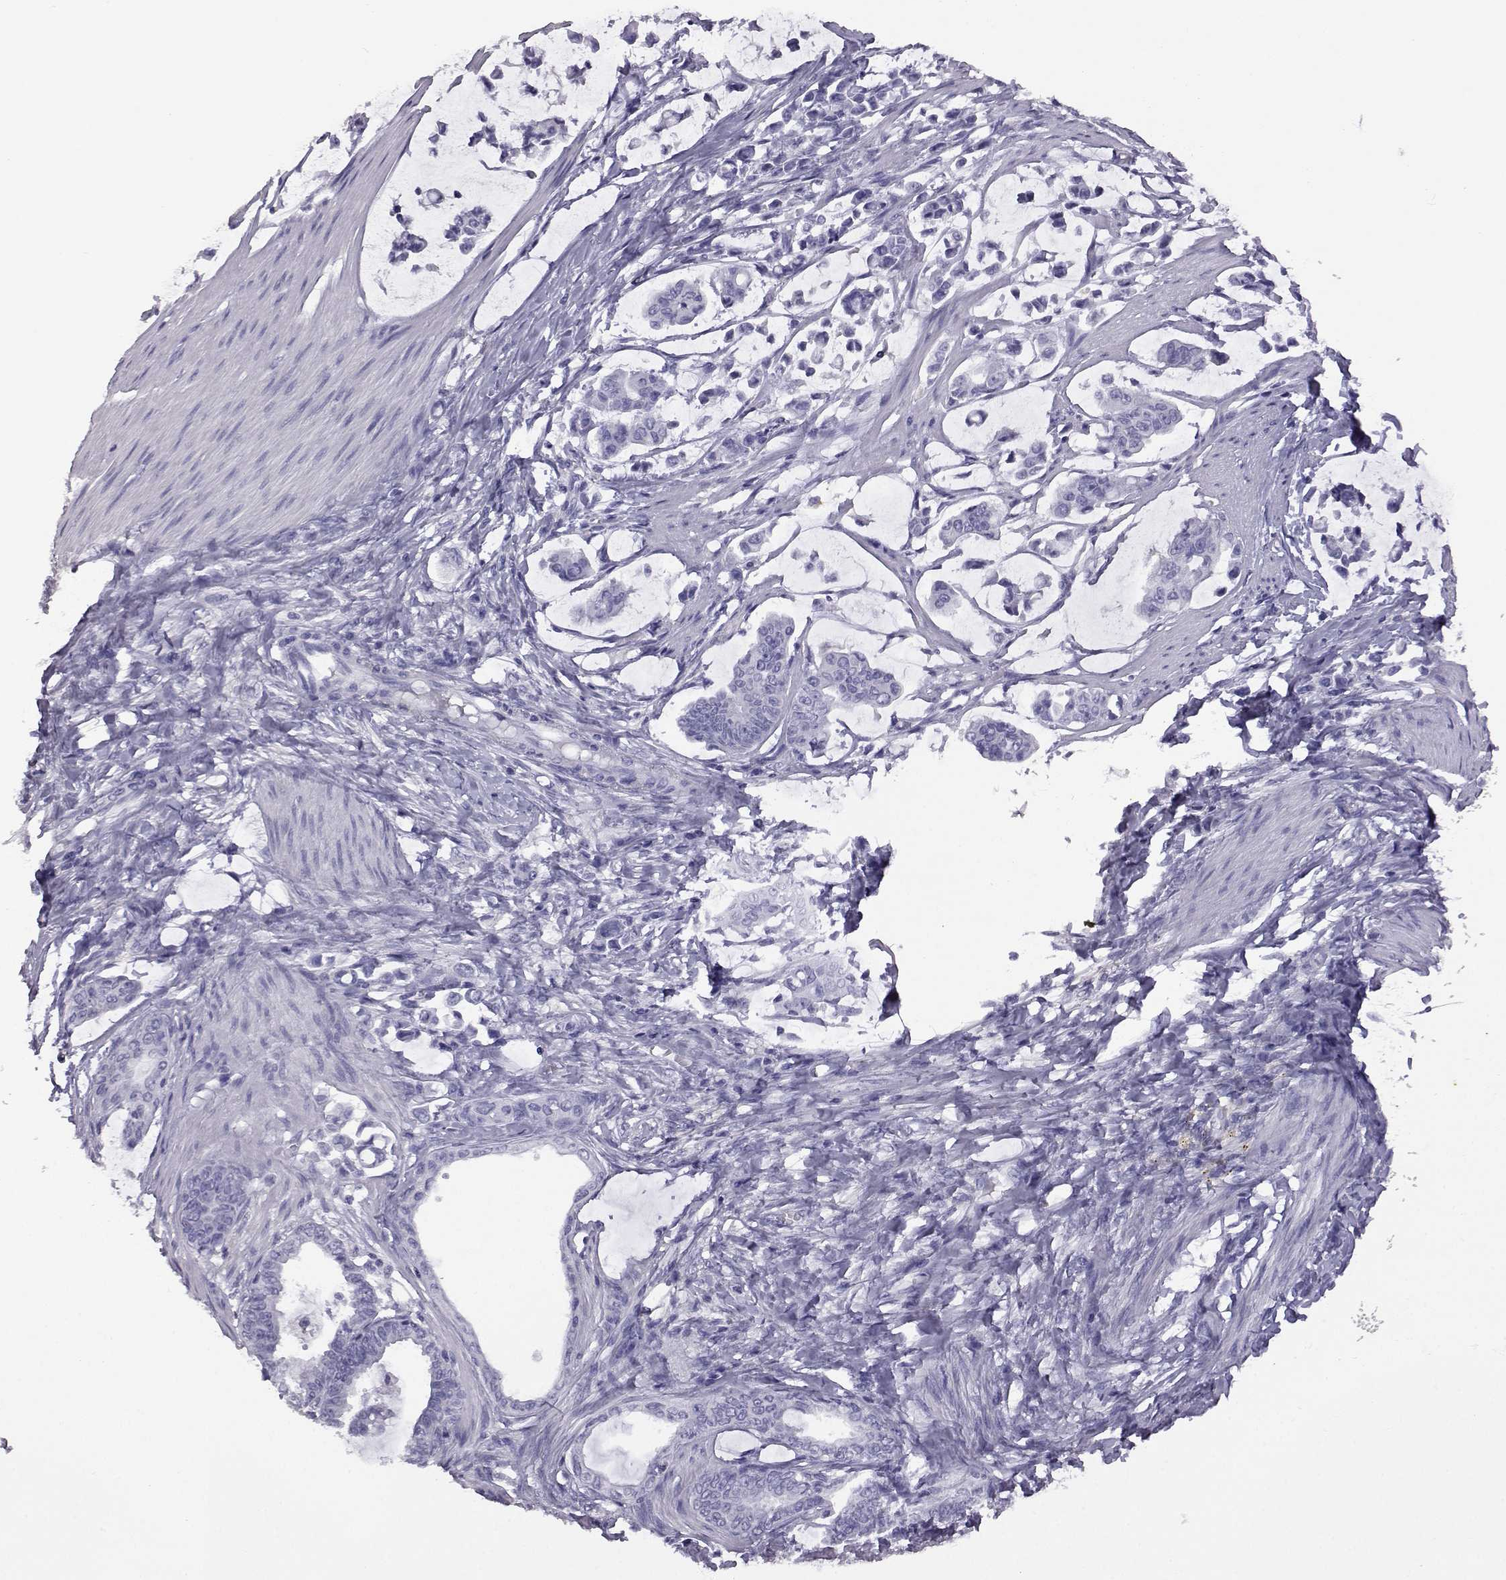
{"staining": {"intensity": "negative", "quantity": "none", "location": "none"}, "tissue": "stomach cancer", "cell_type": "Tumor cells", "image_type": "cancer", "snomed": [{"axis": "morphology", "description": "Adenocarcinoma, NOS"}, {"axis": "topography", "description": "Stomach"}], "caption": "Immunohistochemical staining of human stomach cancer (adenocarcinoma) demonstrates no significant staining in tumor cells.", "gene": "AKR1B1", "patient": {"sex": "male", "age": 82}}